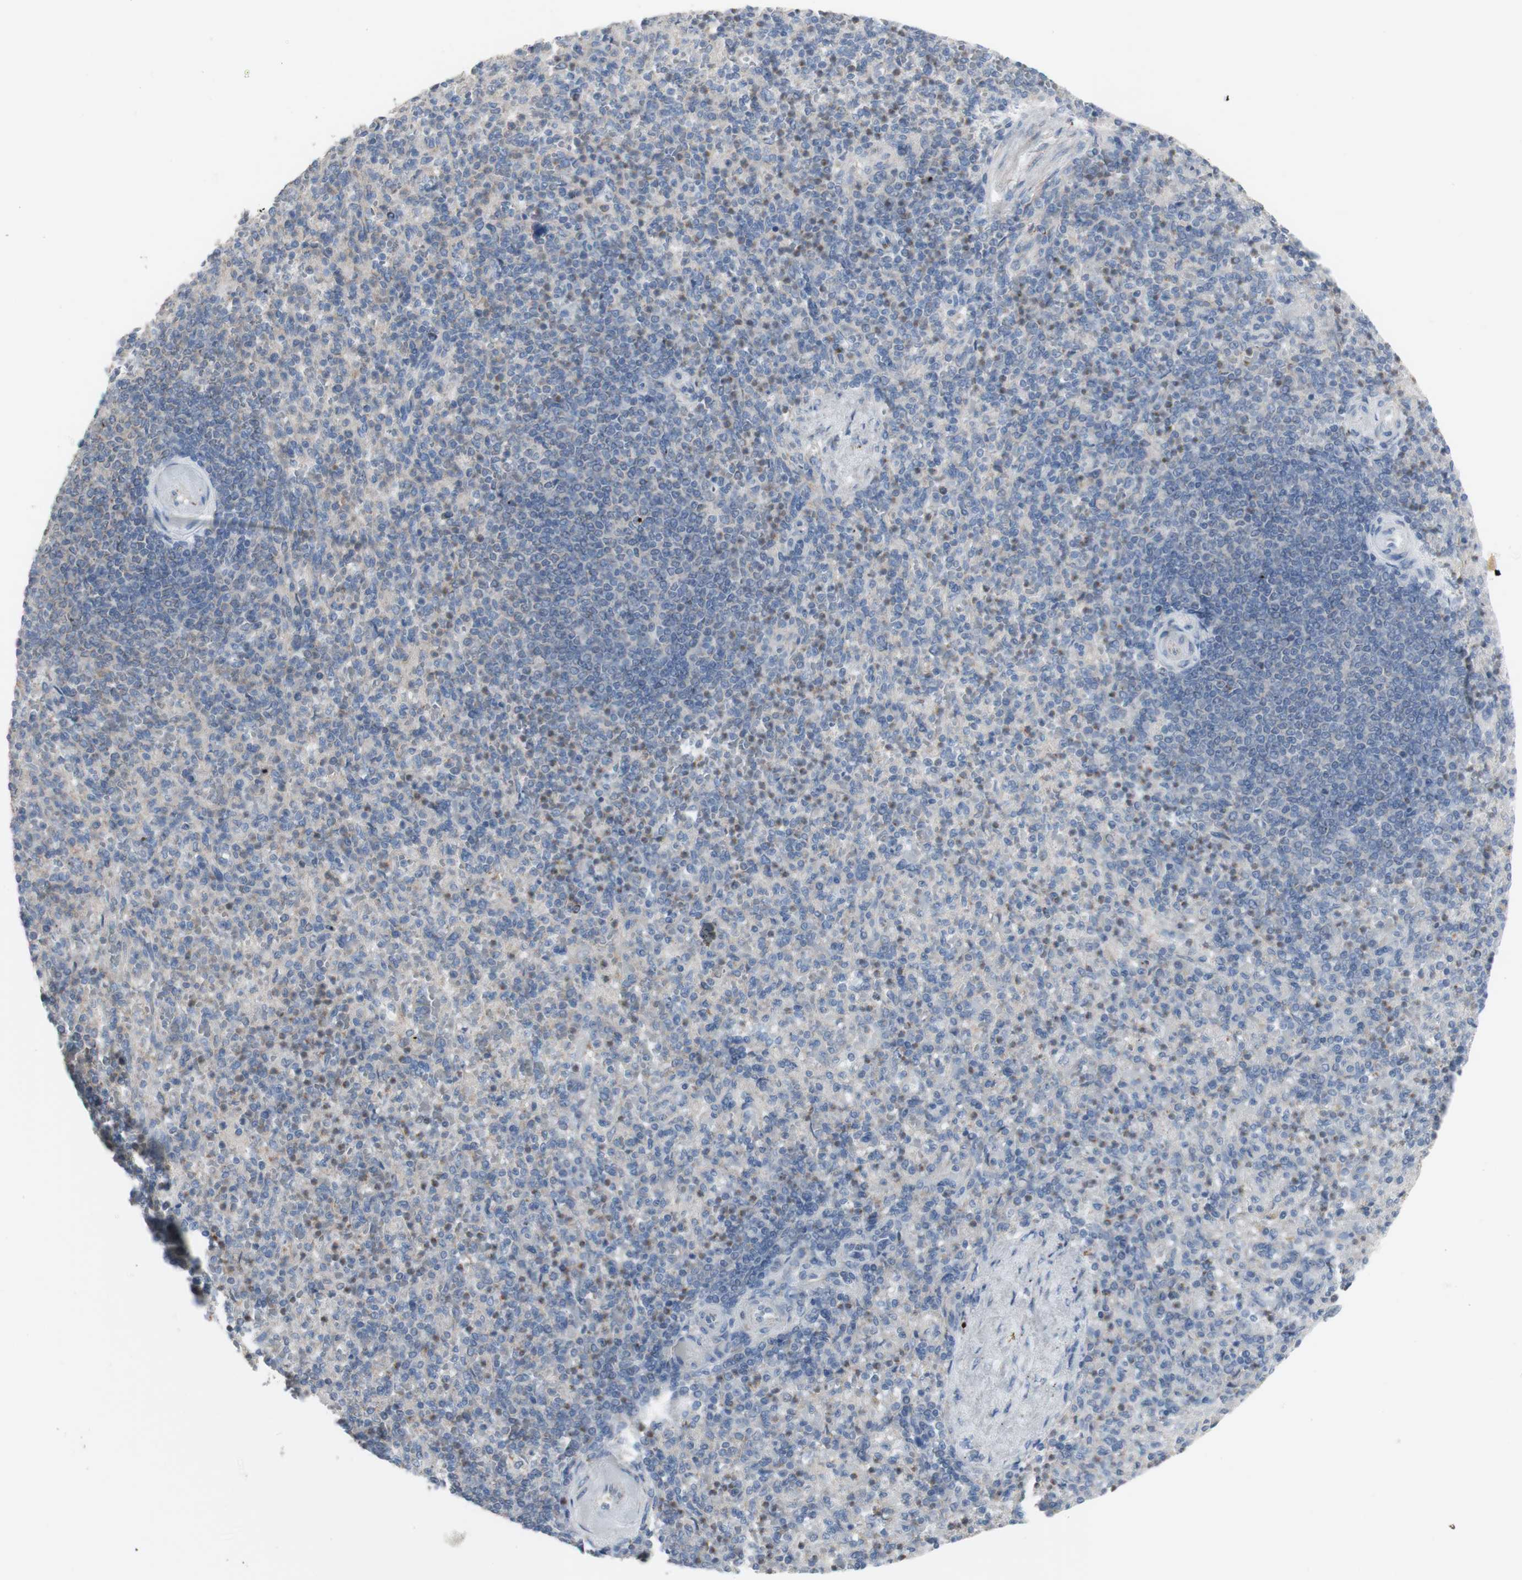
{"staining": {"intensity": "weak", "quantity": "<25%", "location": "nuclear"}, "tissue": "spleen", "cell_type": "Cells in red pulp", "image_type": "normal", "snomed": [{"axis": "morphology", "description": "Normal tissue, NOS"}, {"axis": "topography", "description": "Spleen"}], "caption": "This is an immunohistochemistry image of unremarkable spleen. There is no staining in cells in red pulp.", "gene": "C3orf52", "patient": {"sex": "female", "age": 74}}